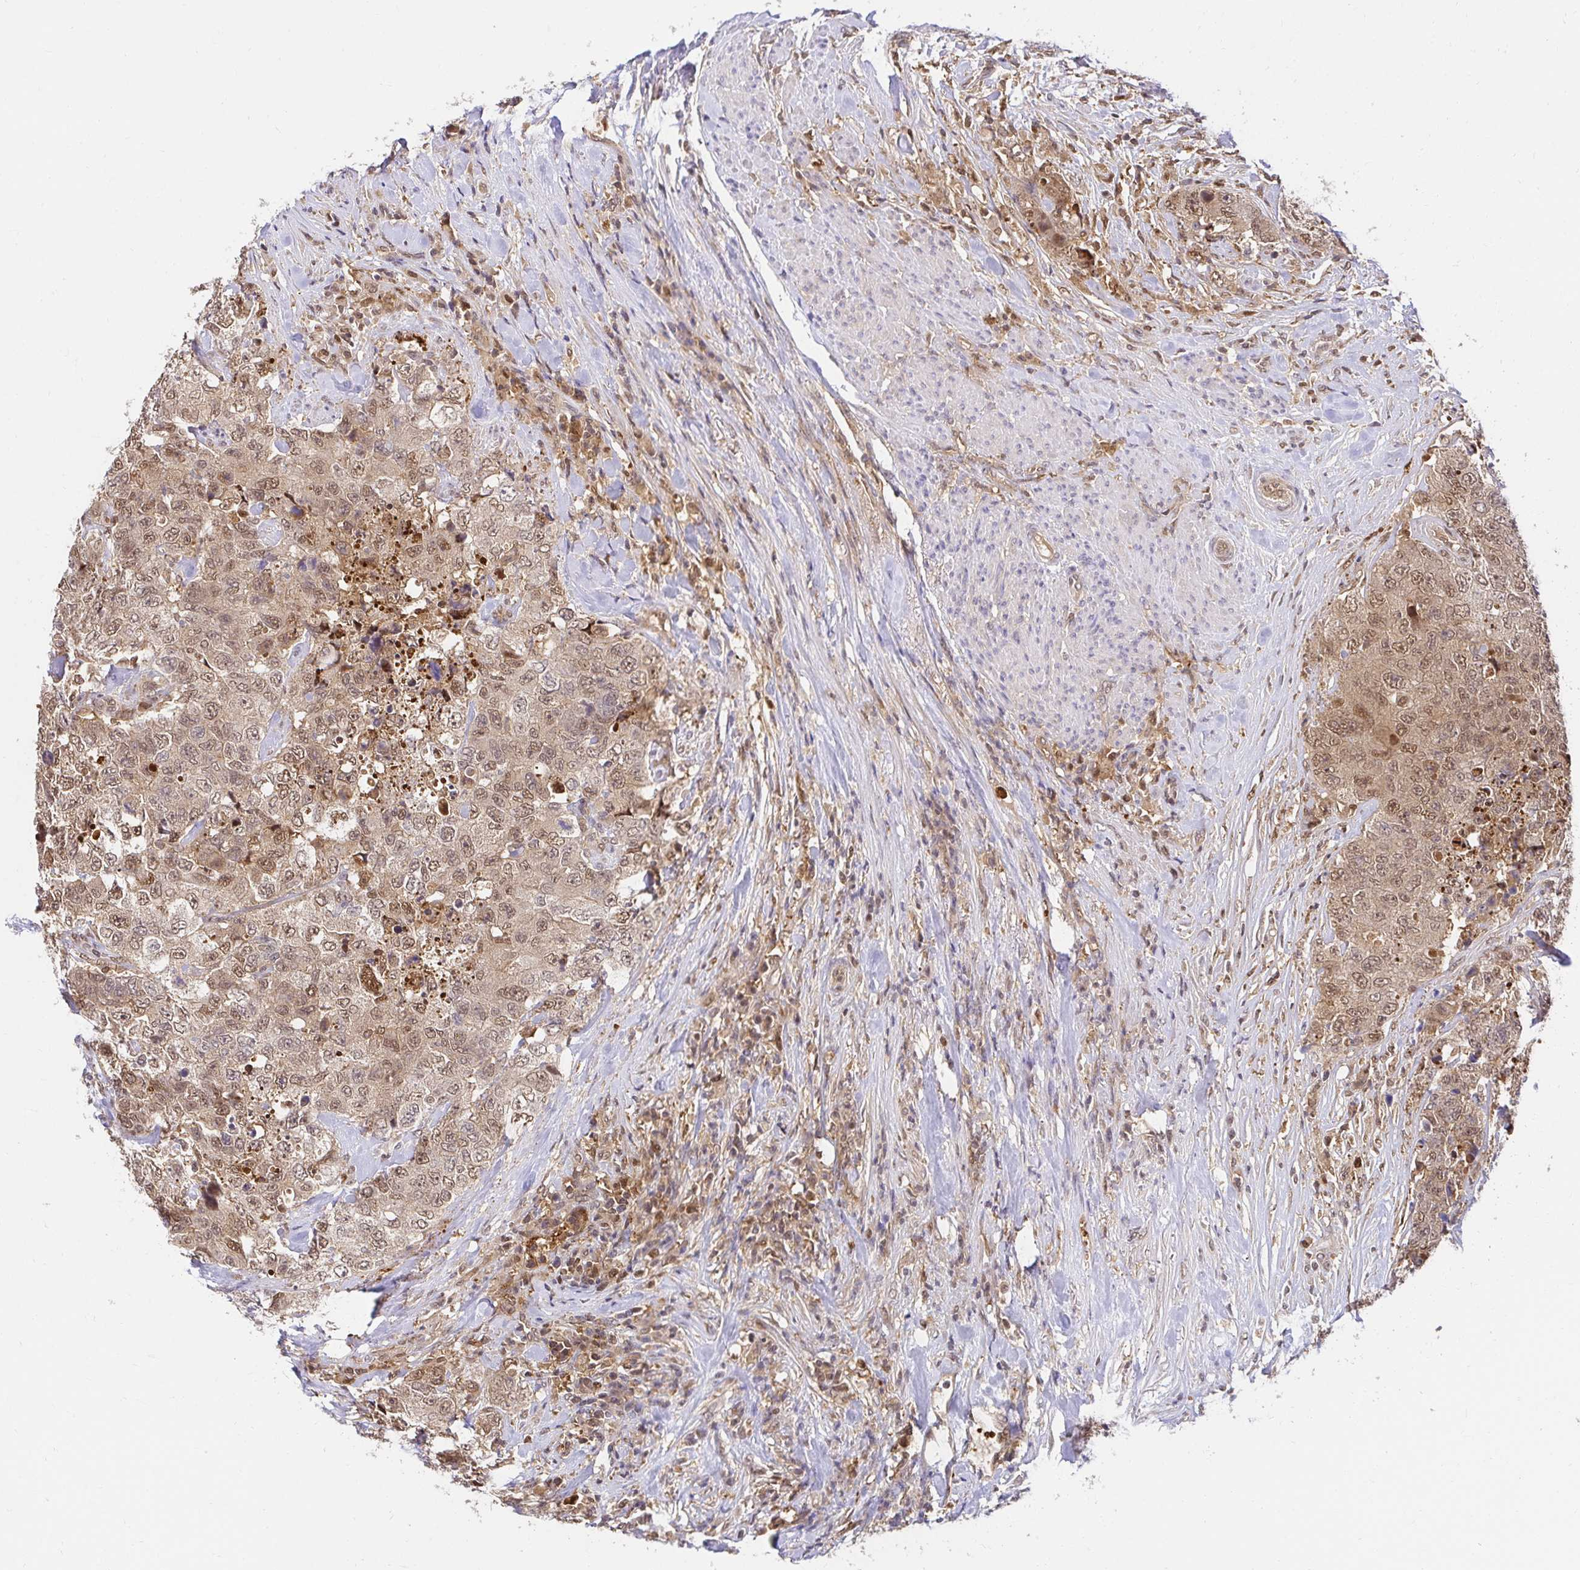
{"staining": {"intensity": "moderate", "quantity": ">75%", "location": "cytoplasmic/membranous,nuclear"}, "tissue": "urothelial cancer", "cell_type": "Tumor cells", "image_type": "cancer", "snomed": [{"axis": "morphology", "description": "Urothelial carcinoma, High grade"}, {"axis": "topography", "description": "Urinary bladder"}], "caption": "Protein staining exhibits moderate cytoplasmic/membranous and nuclear expression in about >75% of tumor cells in urothelial cancer. Nuclei are stained in blue.", "gene": "PSMA4", "patient": {"sex": "female", "age": 78}}